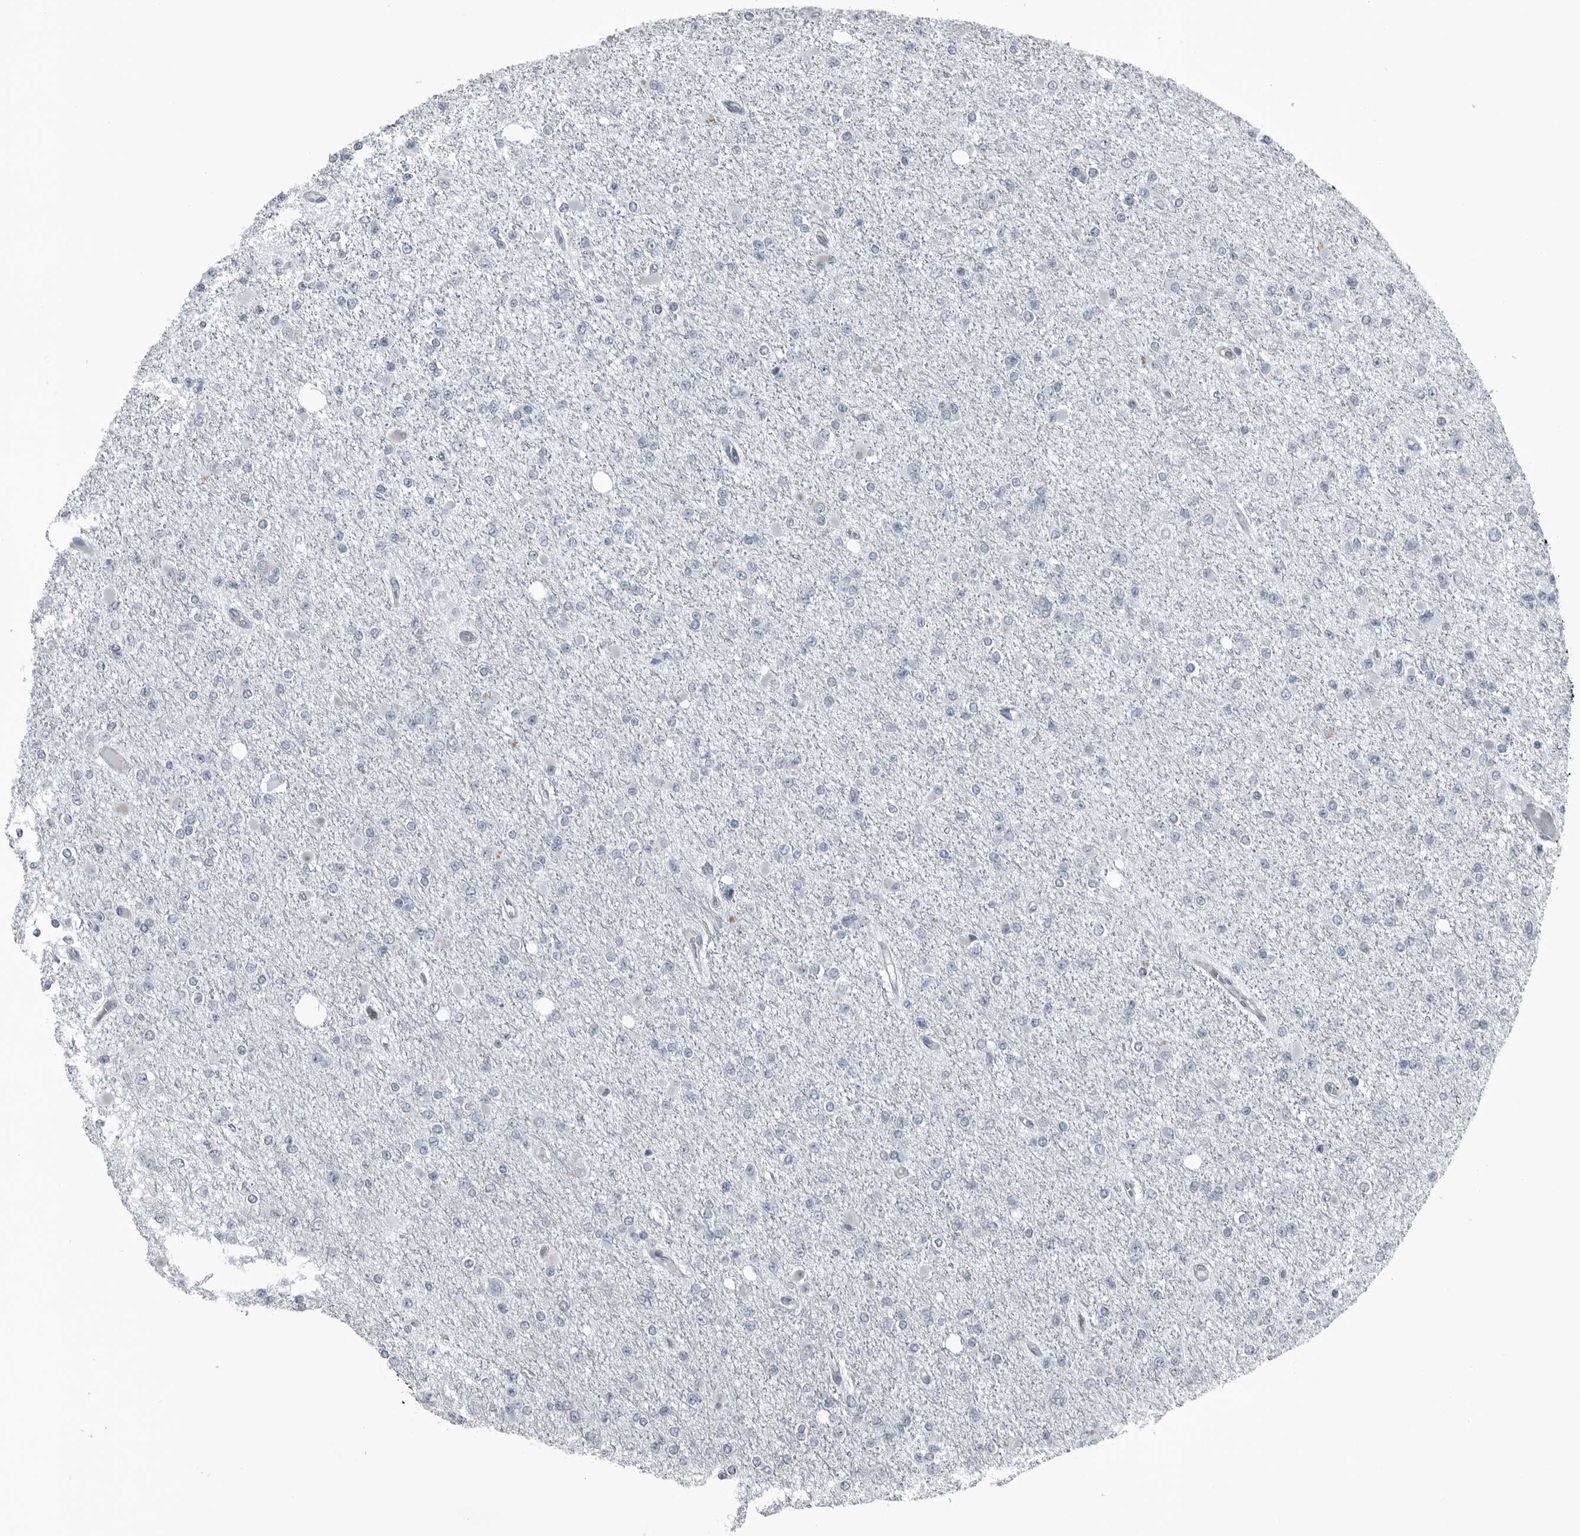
{"staining": {"intensity": "negative", "quantity": "none", "location": "none"}, "tissue": "glioma", "cell_type": "Tumor cells", "image_type": "cancer", "snomed": [{"axis": "morphology", "description": "Glioma, malignant, Low grade"}, {"axis": "topography", "description": "Brain"}], "caption": "The IHC photomicrograph has no significant expression in tumor cells of glioma tissue.", "gene": "GAK", "patient": {"sex": "female", "age": 22}}